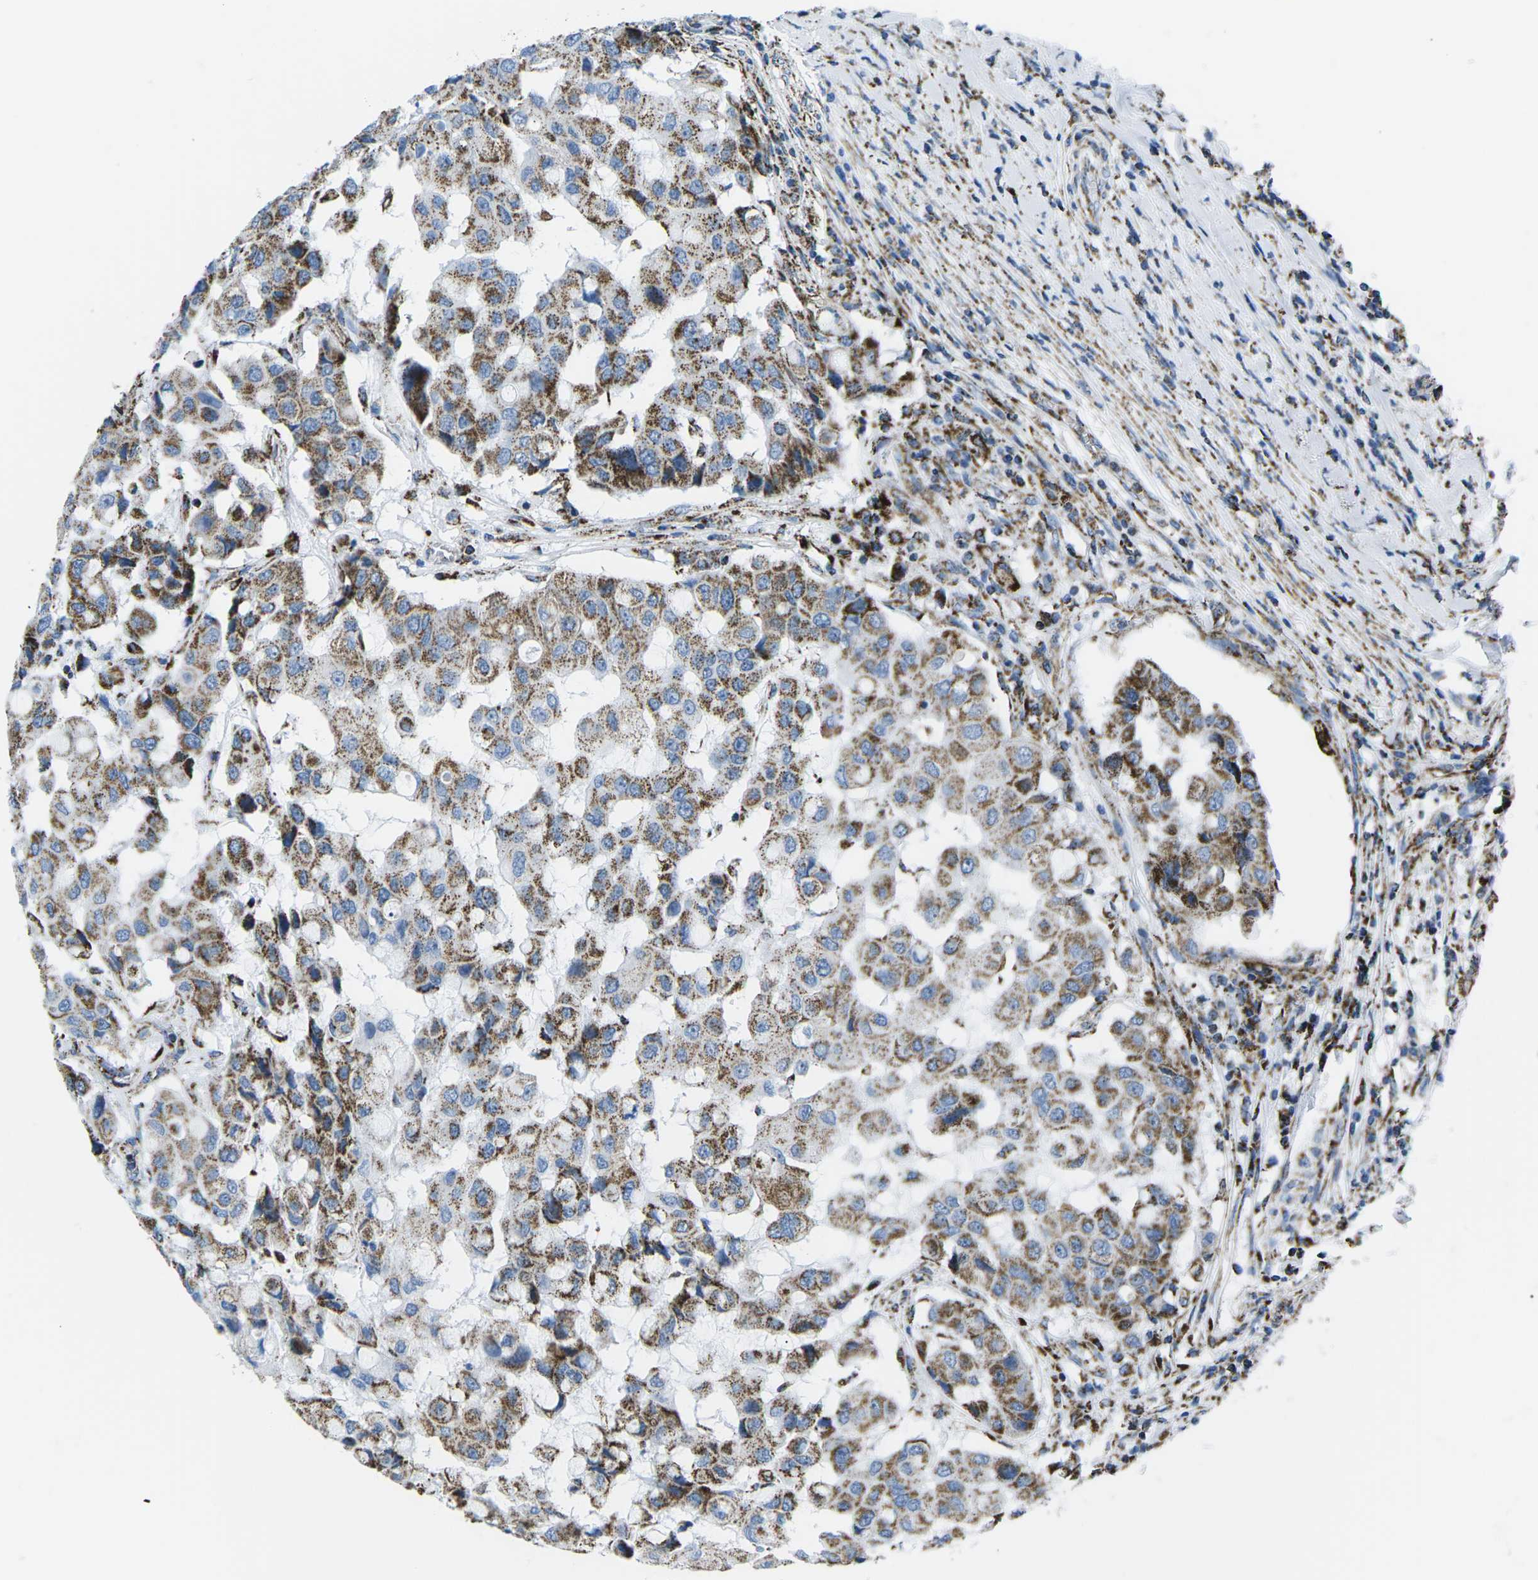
{"staining": {"intensity": "strong", "quantity": ">75%", "location": "cytoplasmic/membranous"}, "tissue": "breast cancer", "cell_type": "Tumor cells", "image_type": "cancer", "snomed": [{"axis": "morphology", "description": "Duct carcinoma"}, {"axis": "topography", "description": "Breast"}], "caption": "Protein staining exhibits strong cytoplasmic/membranous expression in approximately >75% of tumor cells in breast cancer (infiltrating ductal carcinoma).", "gene": "COX6C", "patient": {"sex": "female", "age": 27}}